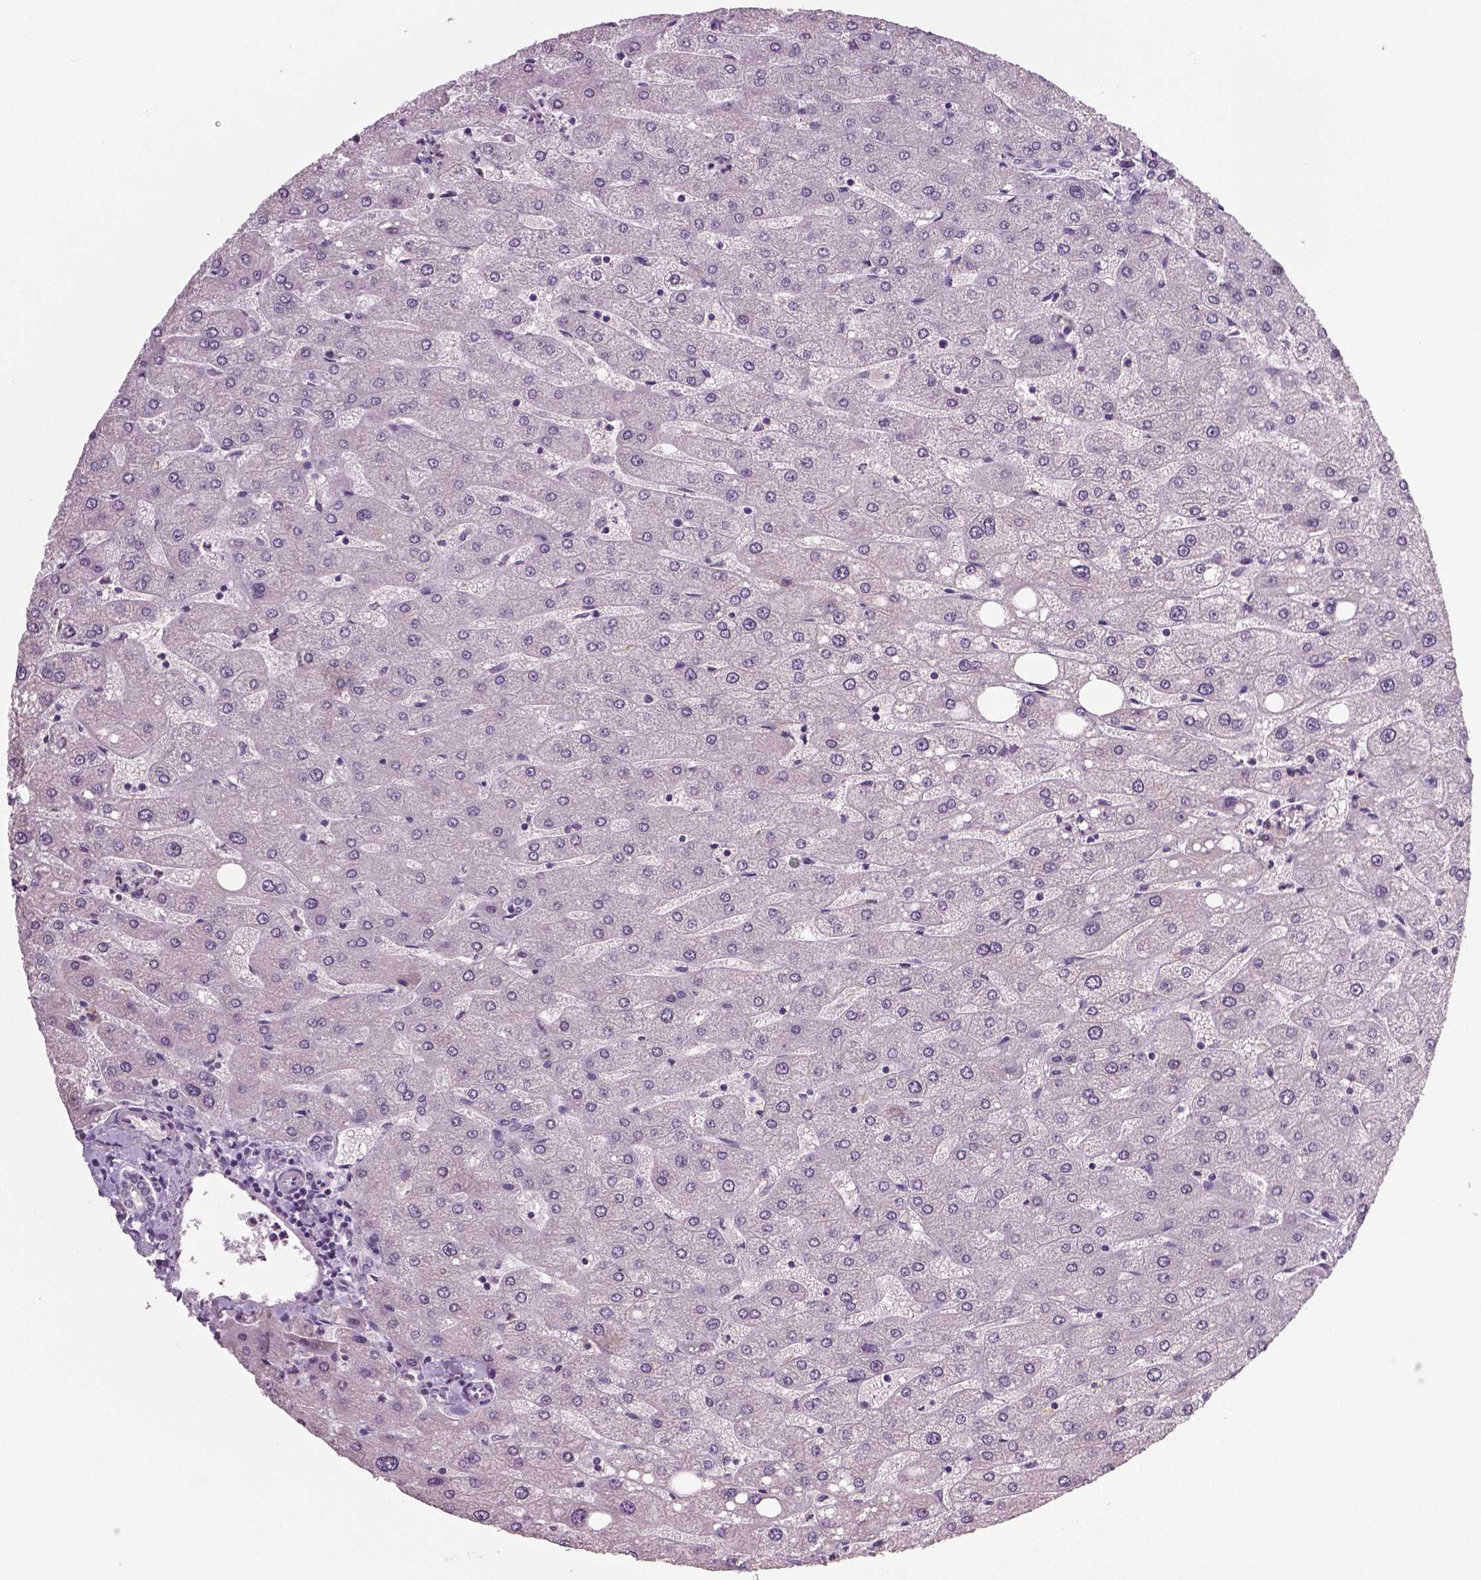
{"staining": {"intensity": "negative", "quantity": "none", "location": "none"}, "tissue": "liver", "cell_type": "Cholangiocytes", "image_type": "normal", "snomed": [{"axis": "morphology", "description": "Normal tissue, NOS"}, {"axis": "topography", "description": "Liver"}], "caption": "The histopathology image reveals no significant expression in cholangiocytes of liver.", "gene": "NECAB1", "patient": {"sex": "male", "age": 67}}